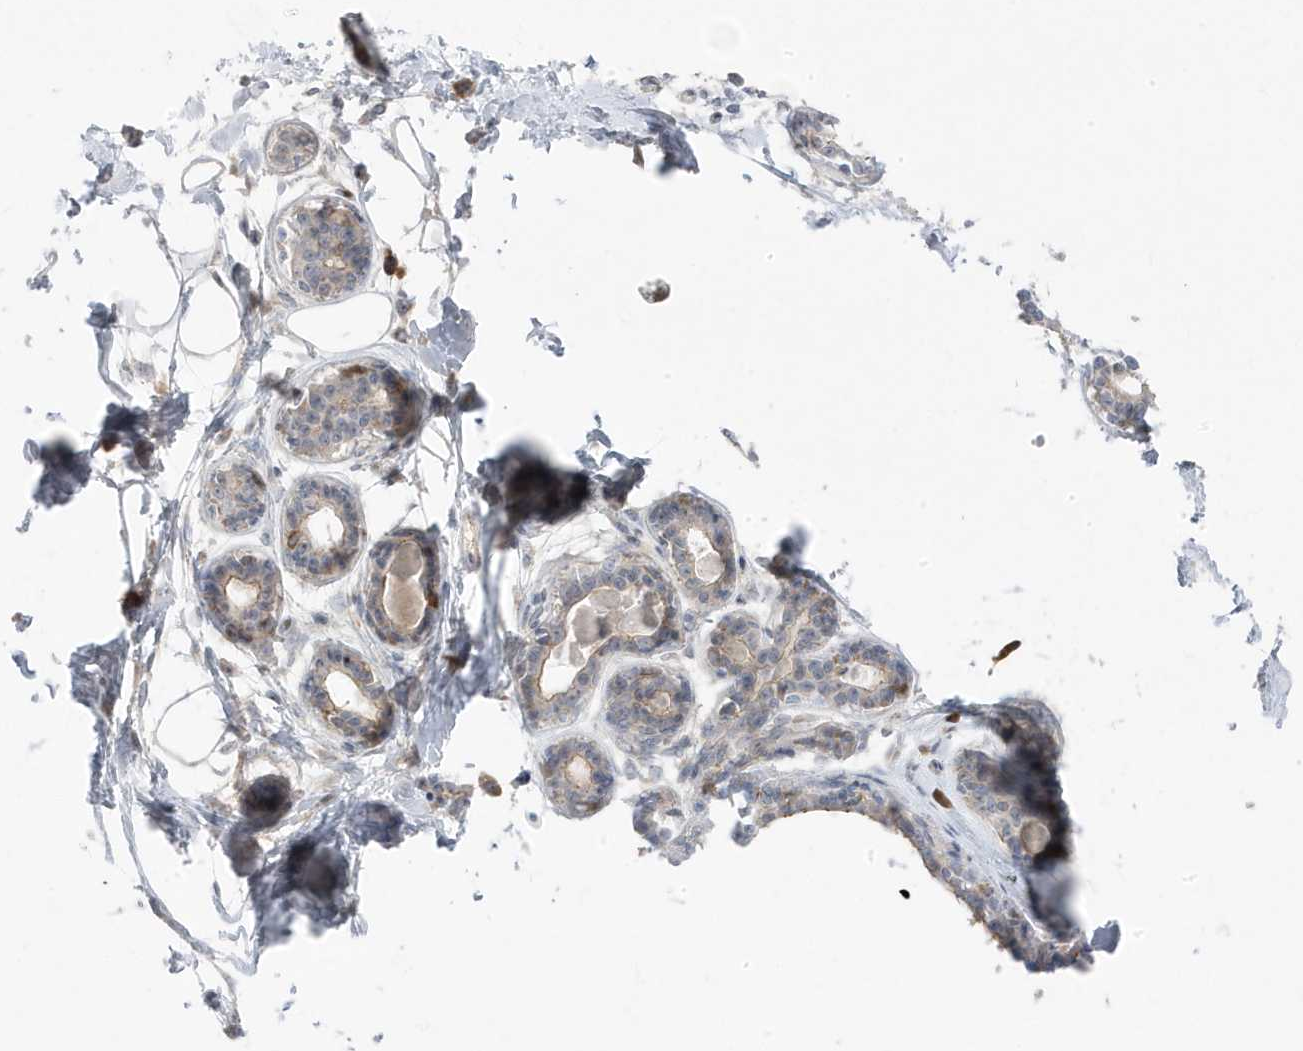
{"staining": {"intensity": "negative", "quantity": "none", "location": "none"}, "tissue": "breast", "cell_type": "Adipocytes", "image_type": "normal", "snomed": [{"axis": "morphology", "description": "Normal tissue, NOS"}, {"axis": "topography", "description": "Breast"}], "caption": "Protein analysis of normal breast reveals no significant positivity in adipocytes. The staining was performed using DAB to visualize the protein expression in brown, while the nuclei were stained in blue with hematoxylin (Magnification: 20x).", "gene": "ZNF654", "patient": {"sex": "female", "age": 45}}